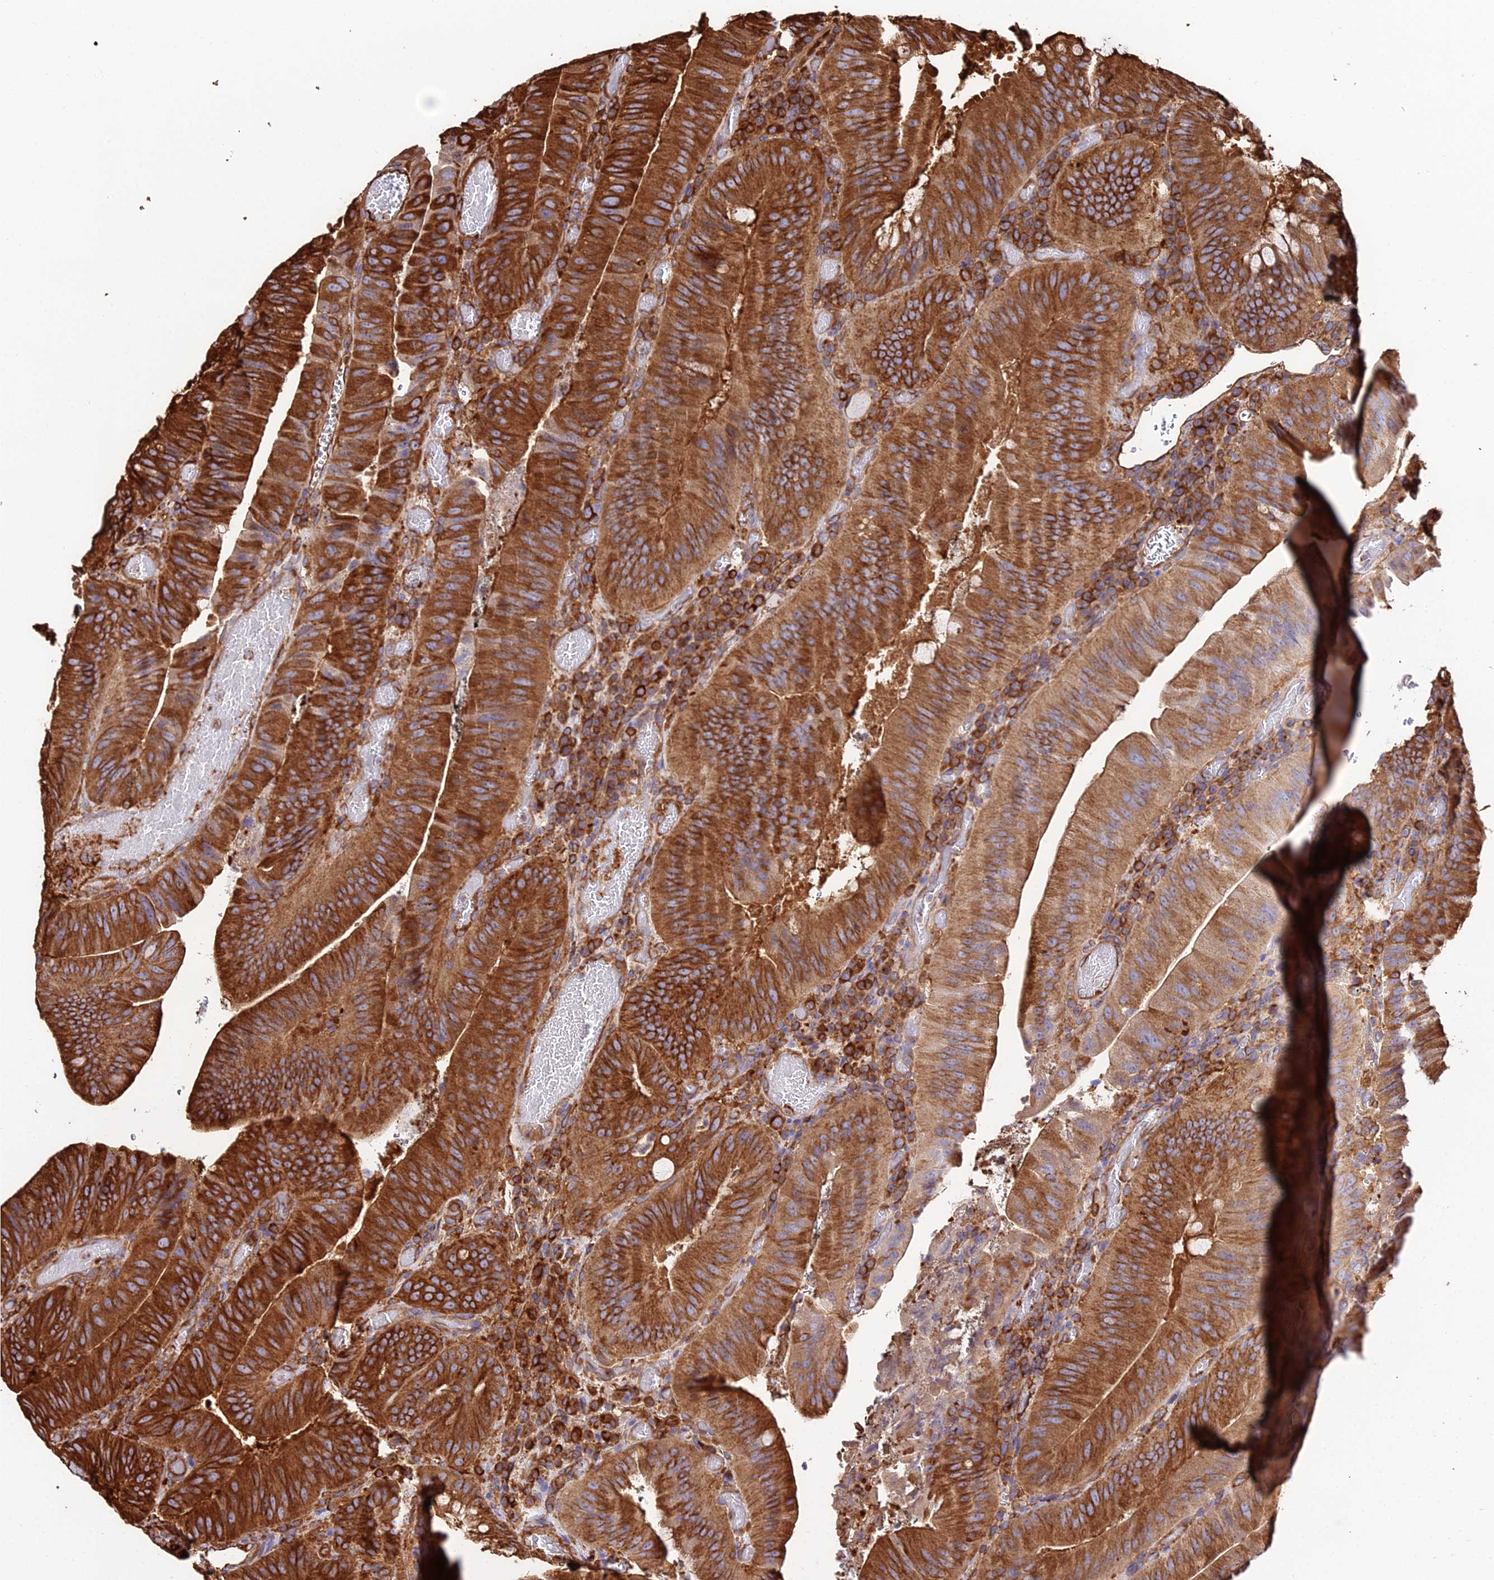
{"staining": {"intensity": "strong", "quantity": ">75%", "location": "cytoplasmic/membranous"}, "tissue": "colorectal cancer", "cell_type": "Tumor cells", "image_type": "cancer", "snomed": [{"axis": "morphology", "description": "Adenocarcinoma, NOS"}, {"axis": "topography", "description": "Colon"}], "caption": "Immunohistochemical staining of human colorectal adenocarcinoma displays high levels of strong cytoplasmic/membranous positivity in about >75% of tumor cells.", "gene": "TUBA3D", "patient": {"sex": "female", "age": 43}}